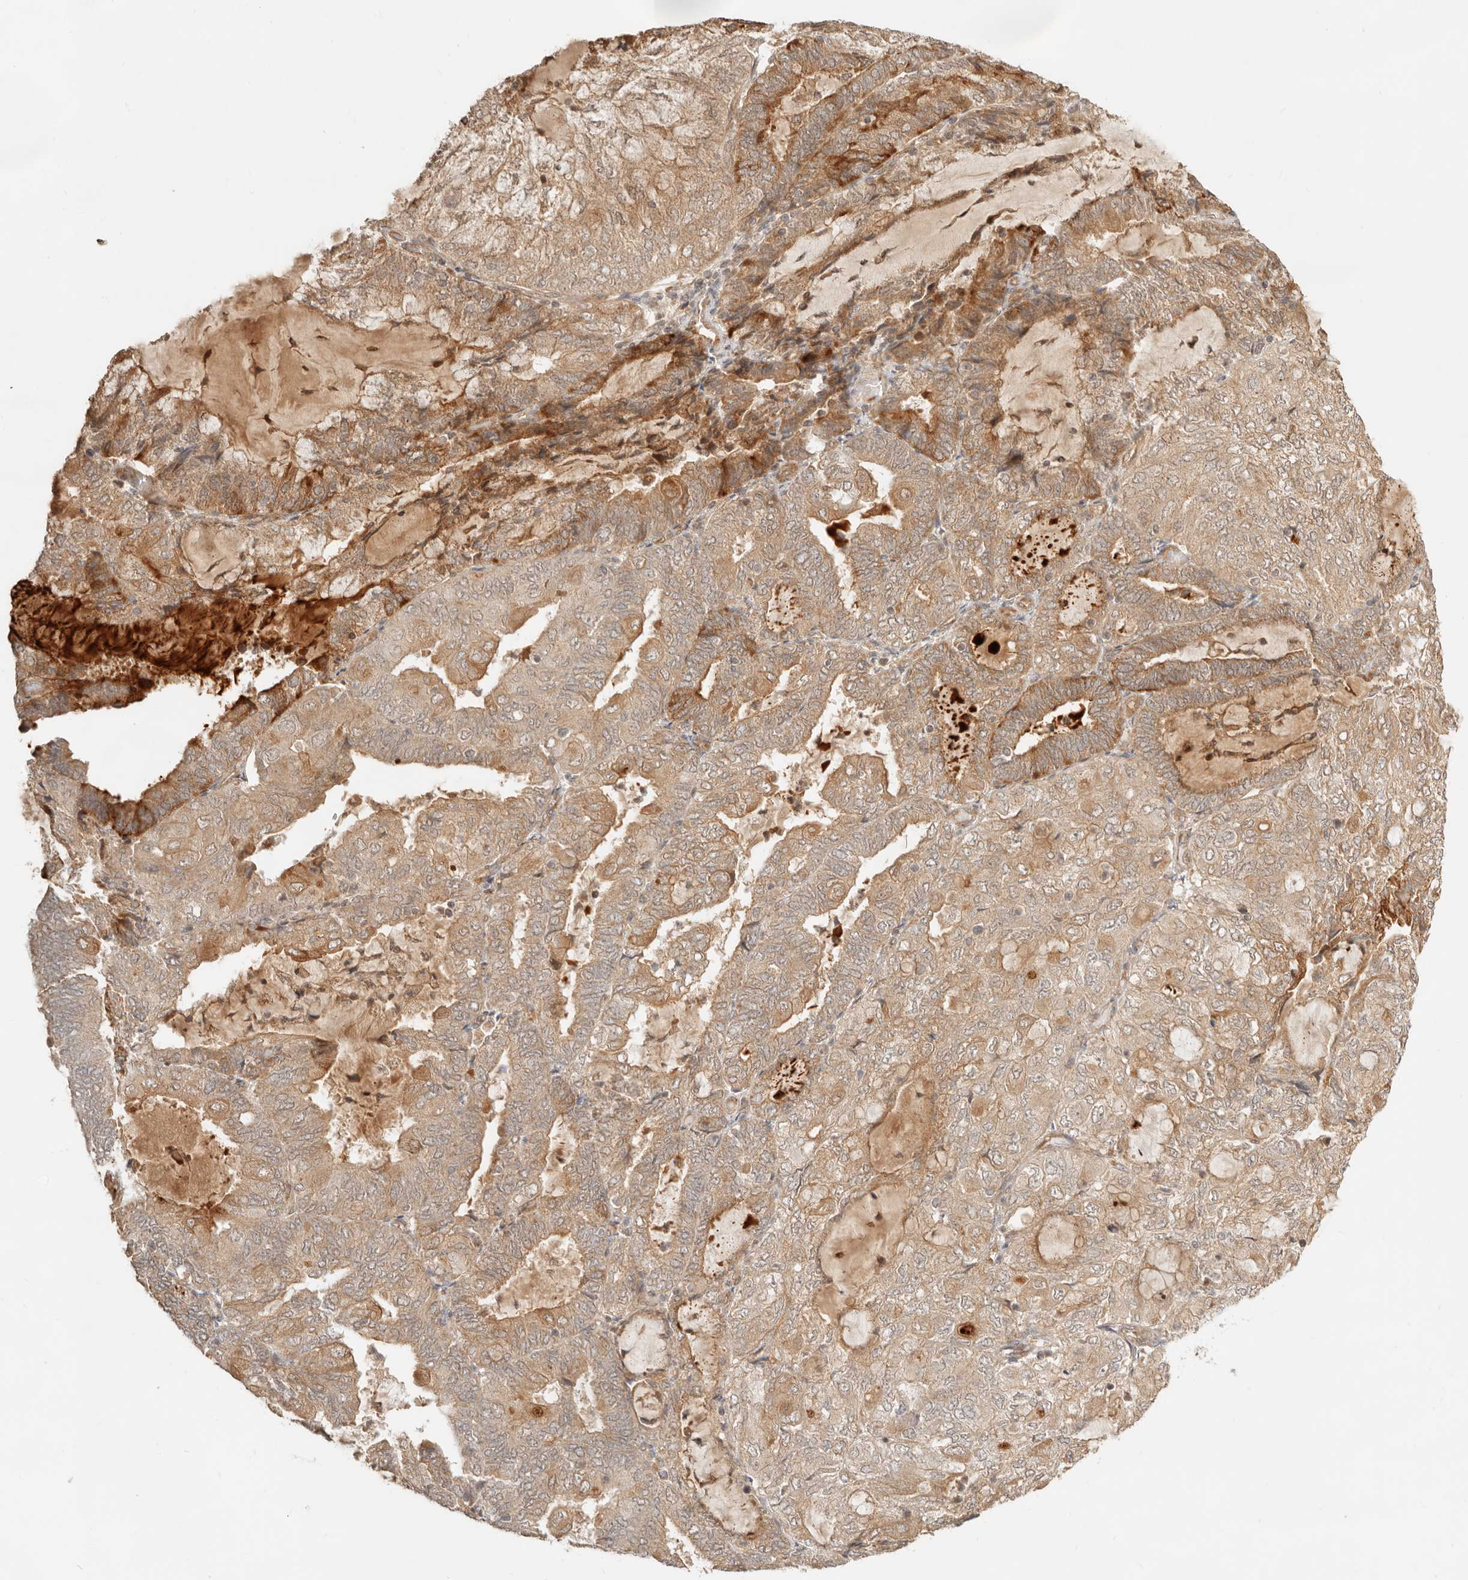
{"staining": {"intensity": "moderate", "quantity": "25%-75%", "location": "cytoplasmic/membranous"}, "tissue": "endometrial cancer", "cell_type": "Tumor cells", "image_type": "cancer", "snomed": [{"axis": "morphology", "description": "Adenocarcinoma, NOS"}, {"axis": "topography", "description": "Endometrium"}], "caption": "An image showing moderate cytoplasmic/membranous positivity in about 25%-75% of tumor cells in adenocarcinoma (endometrial), as visualized by brown immunohistochemical staining.", "gene": "BAALC", "patient": {"sex": "female", "age": 81}}